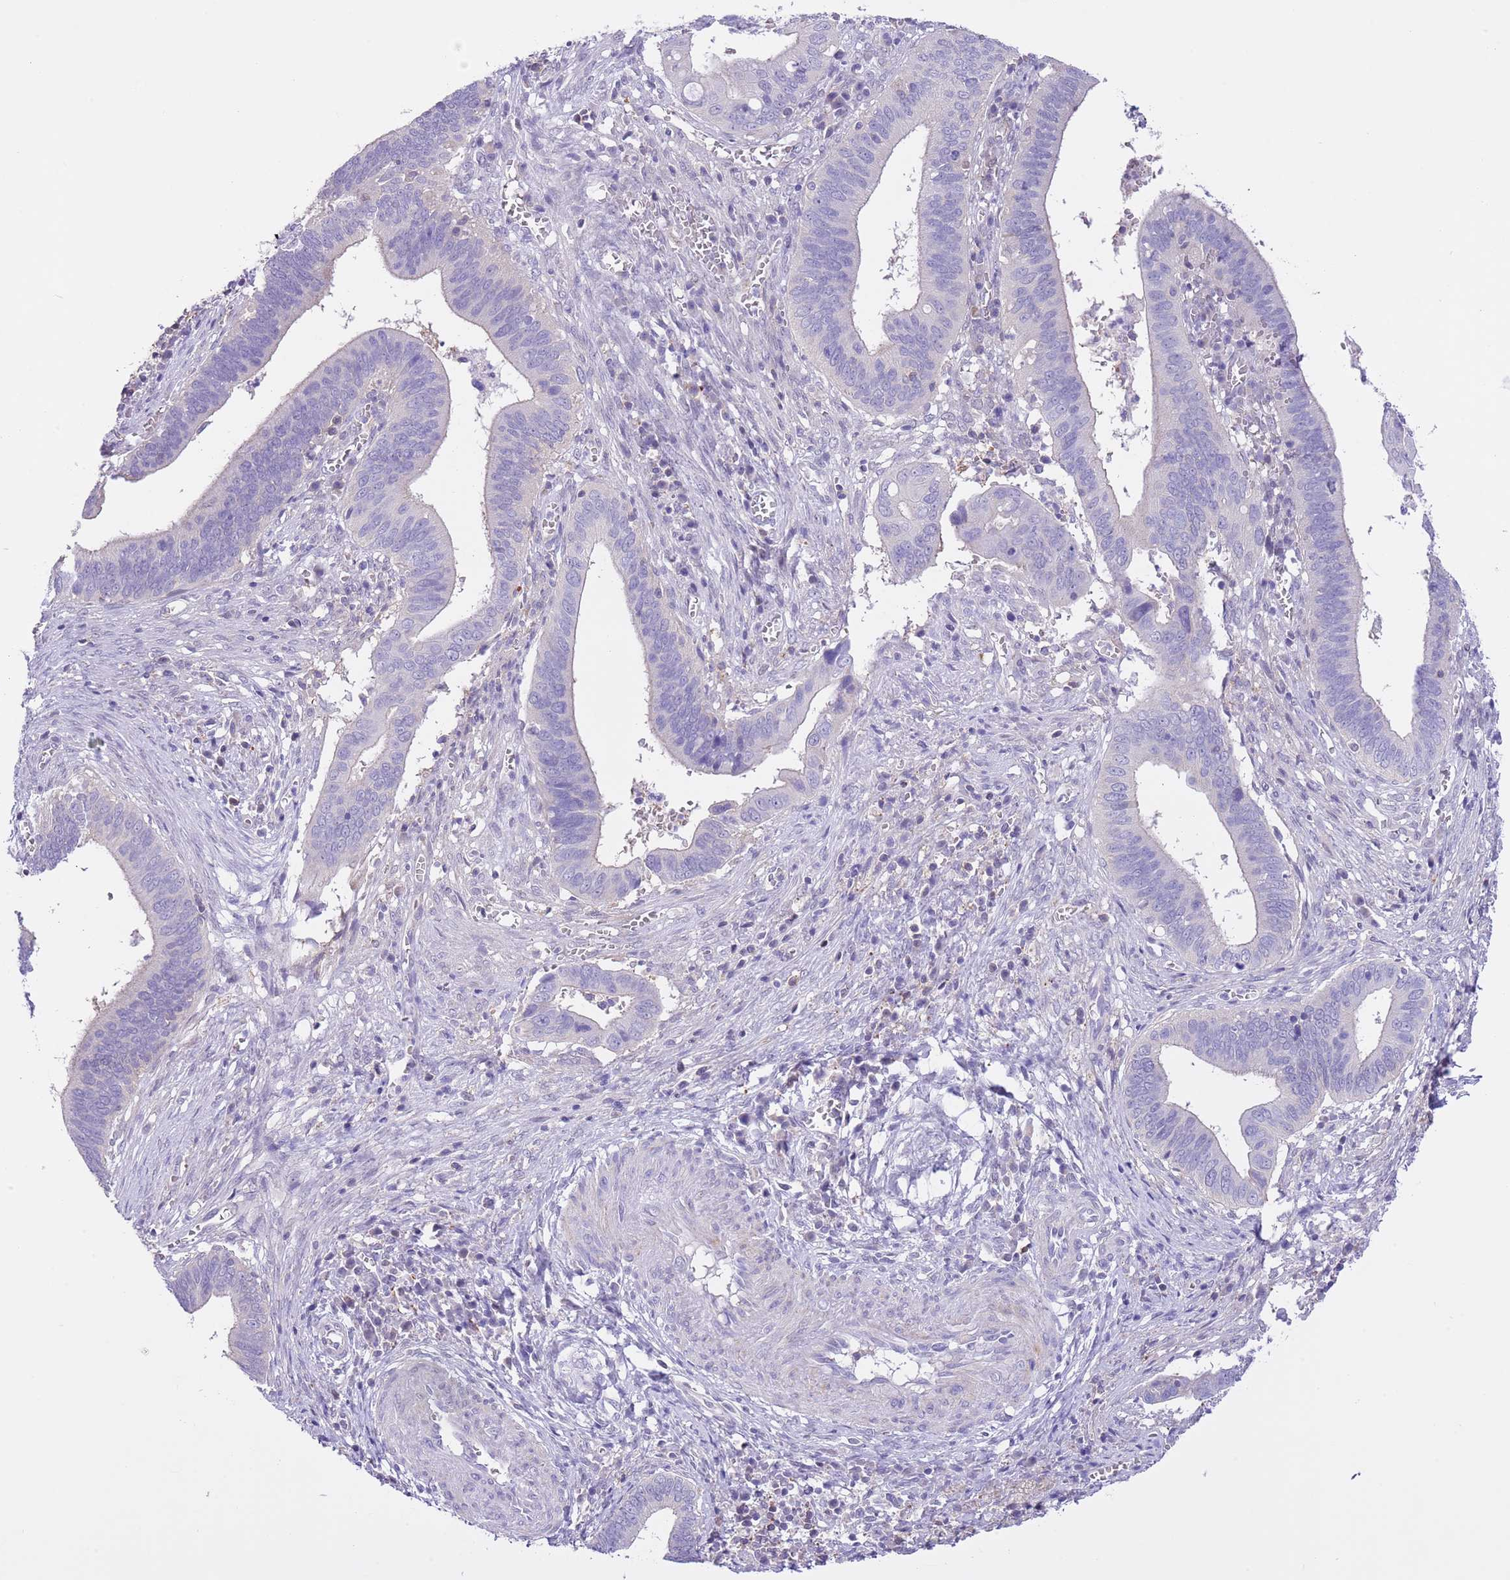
{"staining": {"intensity": "negative", "quantity": "none", "location": "none"}, "tissue": "cervical cancer", "cell_type": "Tumor cells", "image_type": "cancer", "snomed": [{"axis": "morphology", "description": "Adenocarcinoma, NOS"}, {"axis": "topography", "description": "Cervix"}], "caption": "Tumor cells show no significant protein staining in adenocarcinoma (cervical).", "gene": "PRR32", "patient": {"sex": "female", "age": 42}}